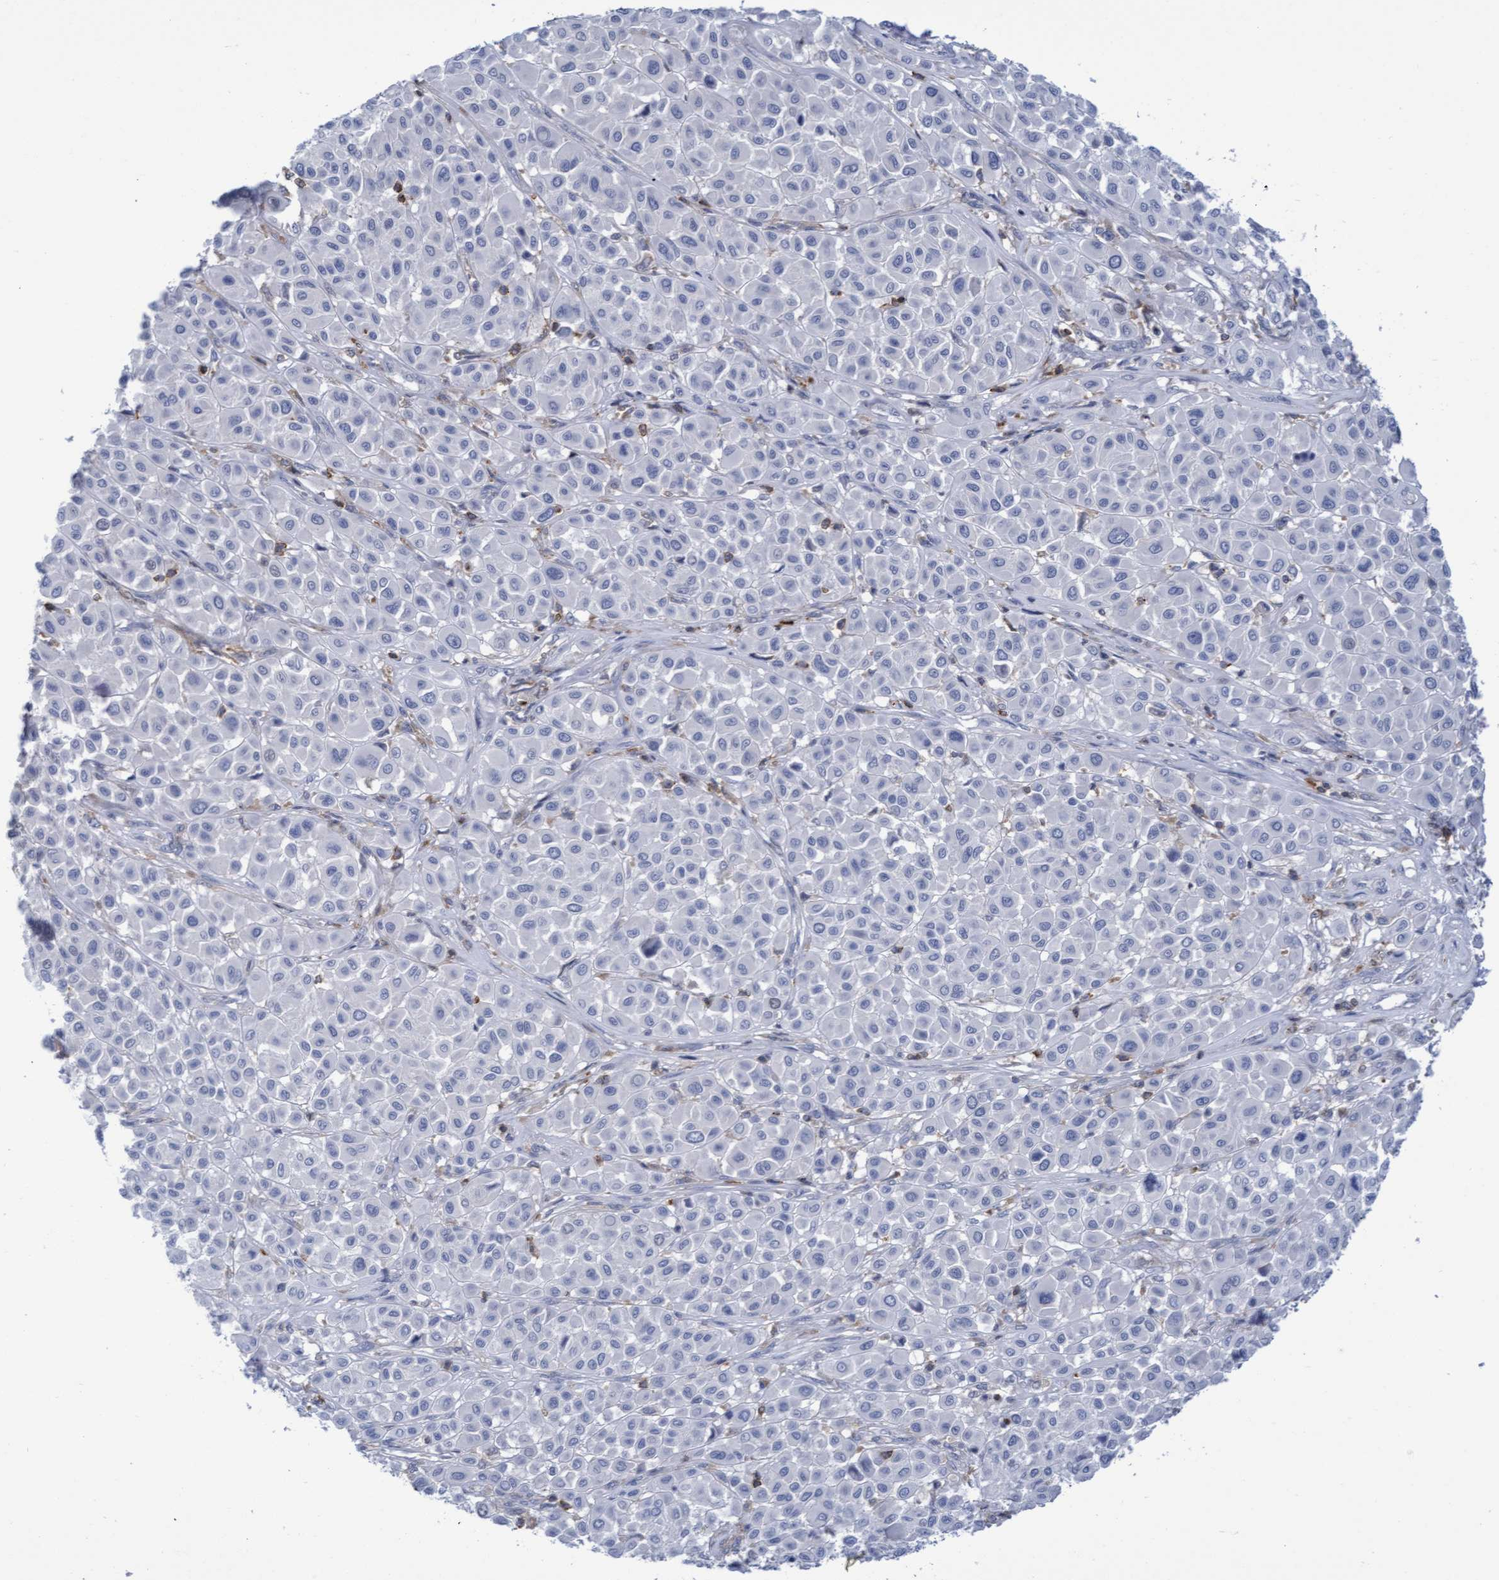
{"staining": {"intensity": "negative", "quantity": "none", "location": "none"}, "tissue": "melanoma", "cell_type": "Tumor cells", "image_type": "cancer", "snomed": [{"axis": "morphology", "description": "Malignant melanoma, Metastatic site"}, {"axis": "topography", "description": "Soft tissue"}], "caption": "The image displays no significant expression in tumor cells of malignant melanoma (metastatic site).", "gene": "FNBP1", "patient": {"sex": "male", "age": 41}}